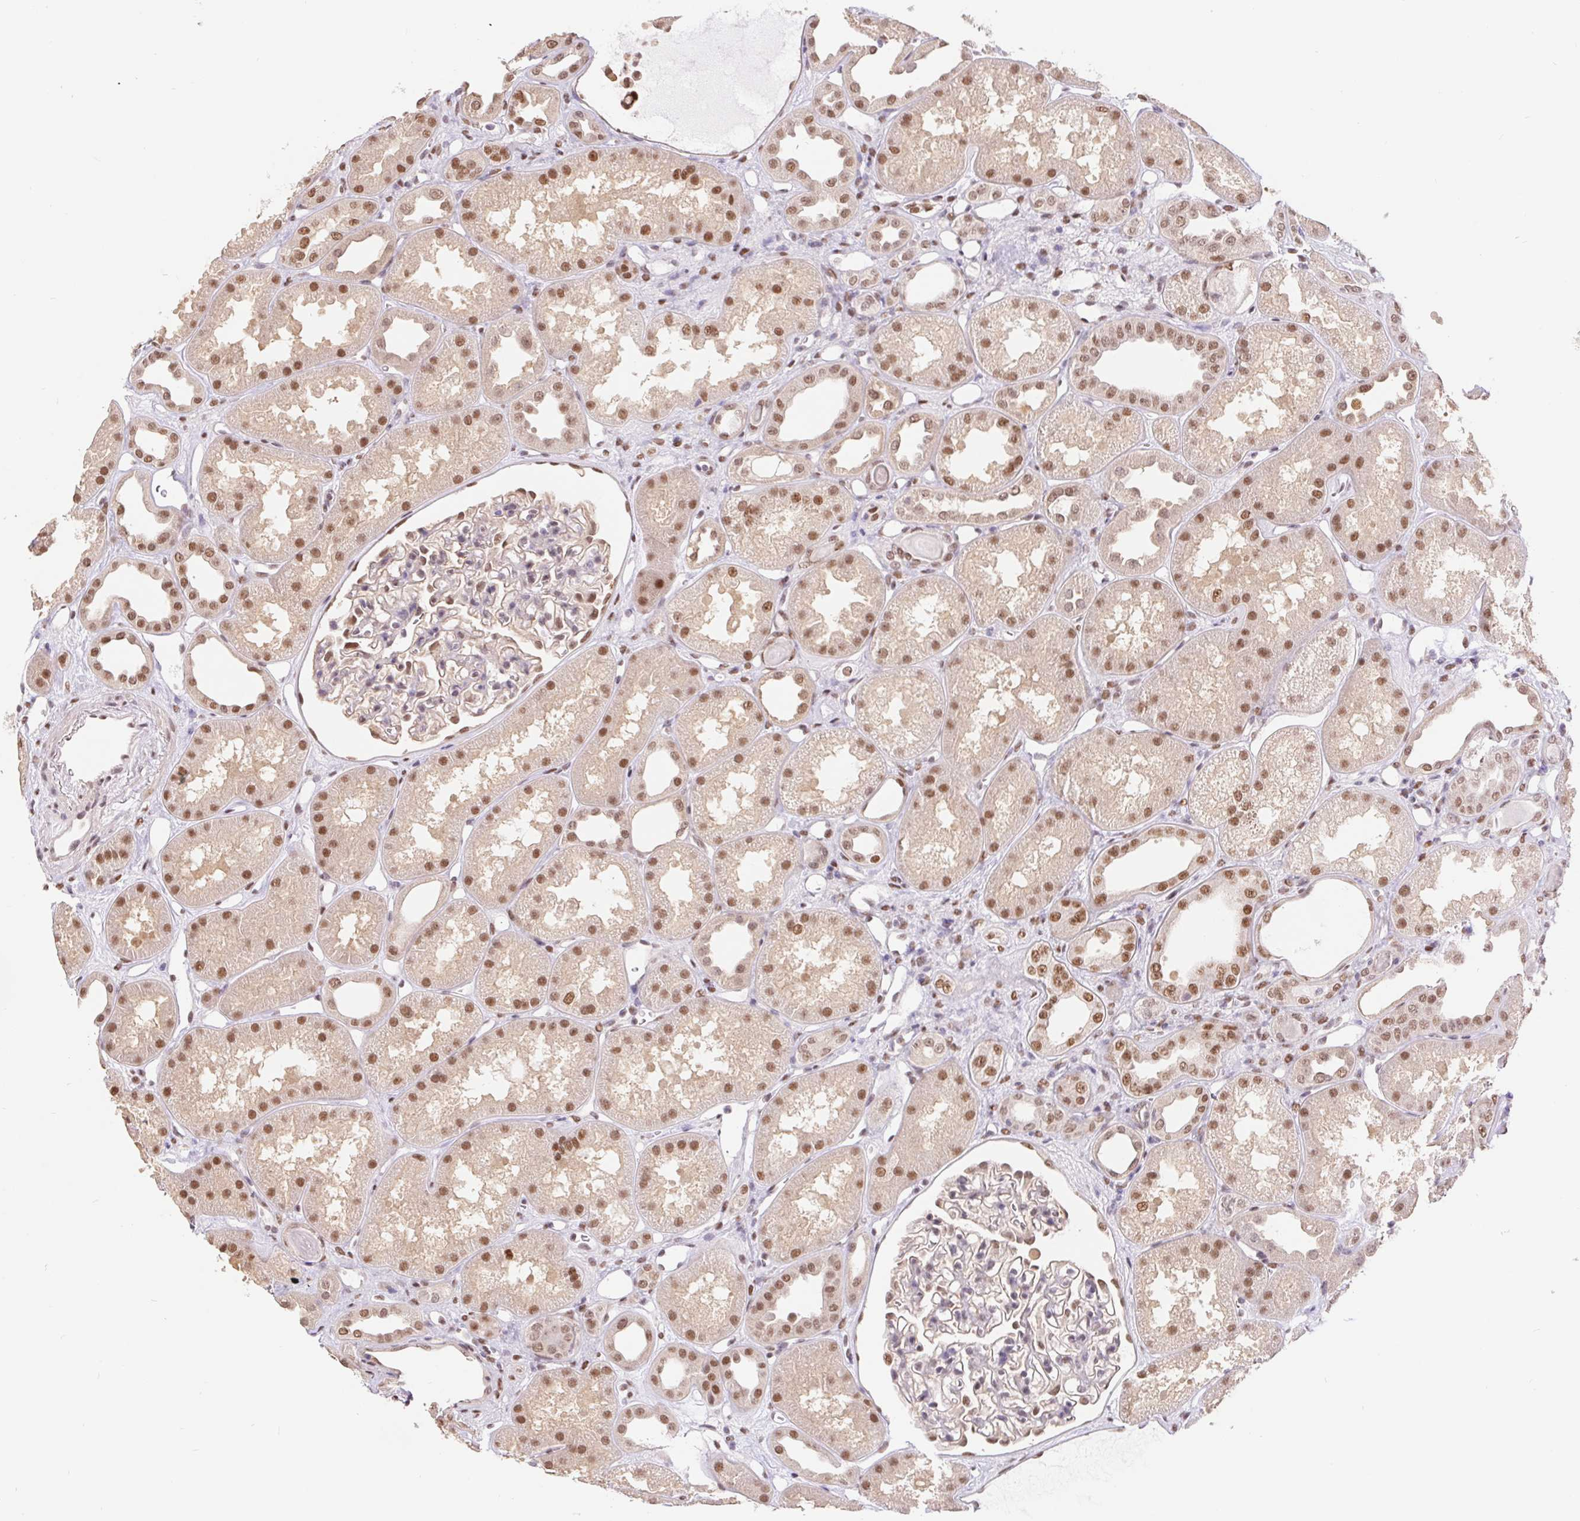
{"staining": {"intensity": "moderate", "quantity": ">75%", "location": "nuclear"}, "tissue": "kidney", "cell_type": "Cells in glomeruli", "image_type": "normal", "snomed": [{"axis": "morphology", "description": "Normal tissue, NOS"}, {"axis": "topography", "description": "Kidney"}], "caption": "Cells in glomeruli demonstrate medium levels of moderate nuclear staining in about >75% of cells in unremarkable human kidney.", "gene": "CAND1", "patient": {"sex": "male", "age": 61}}